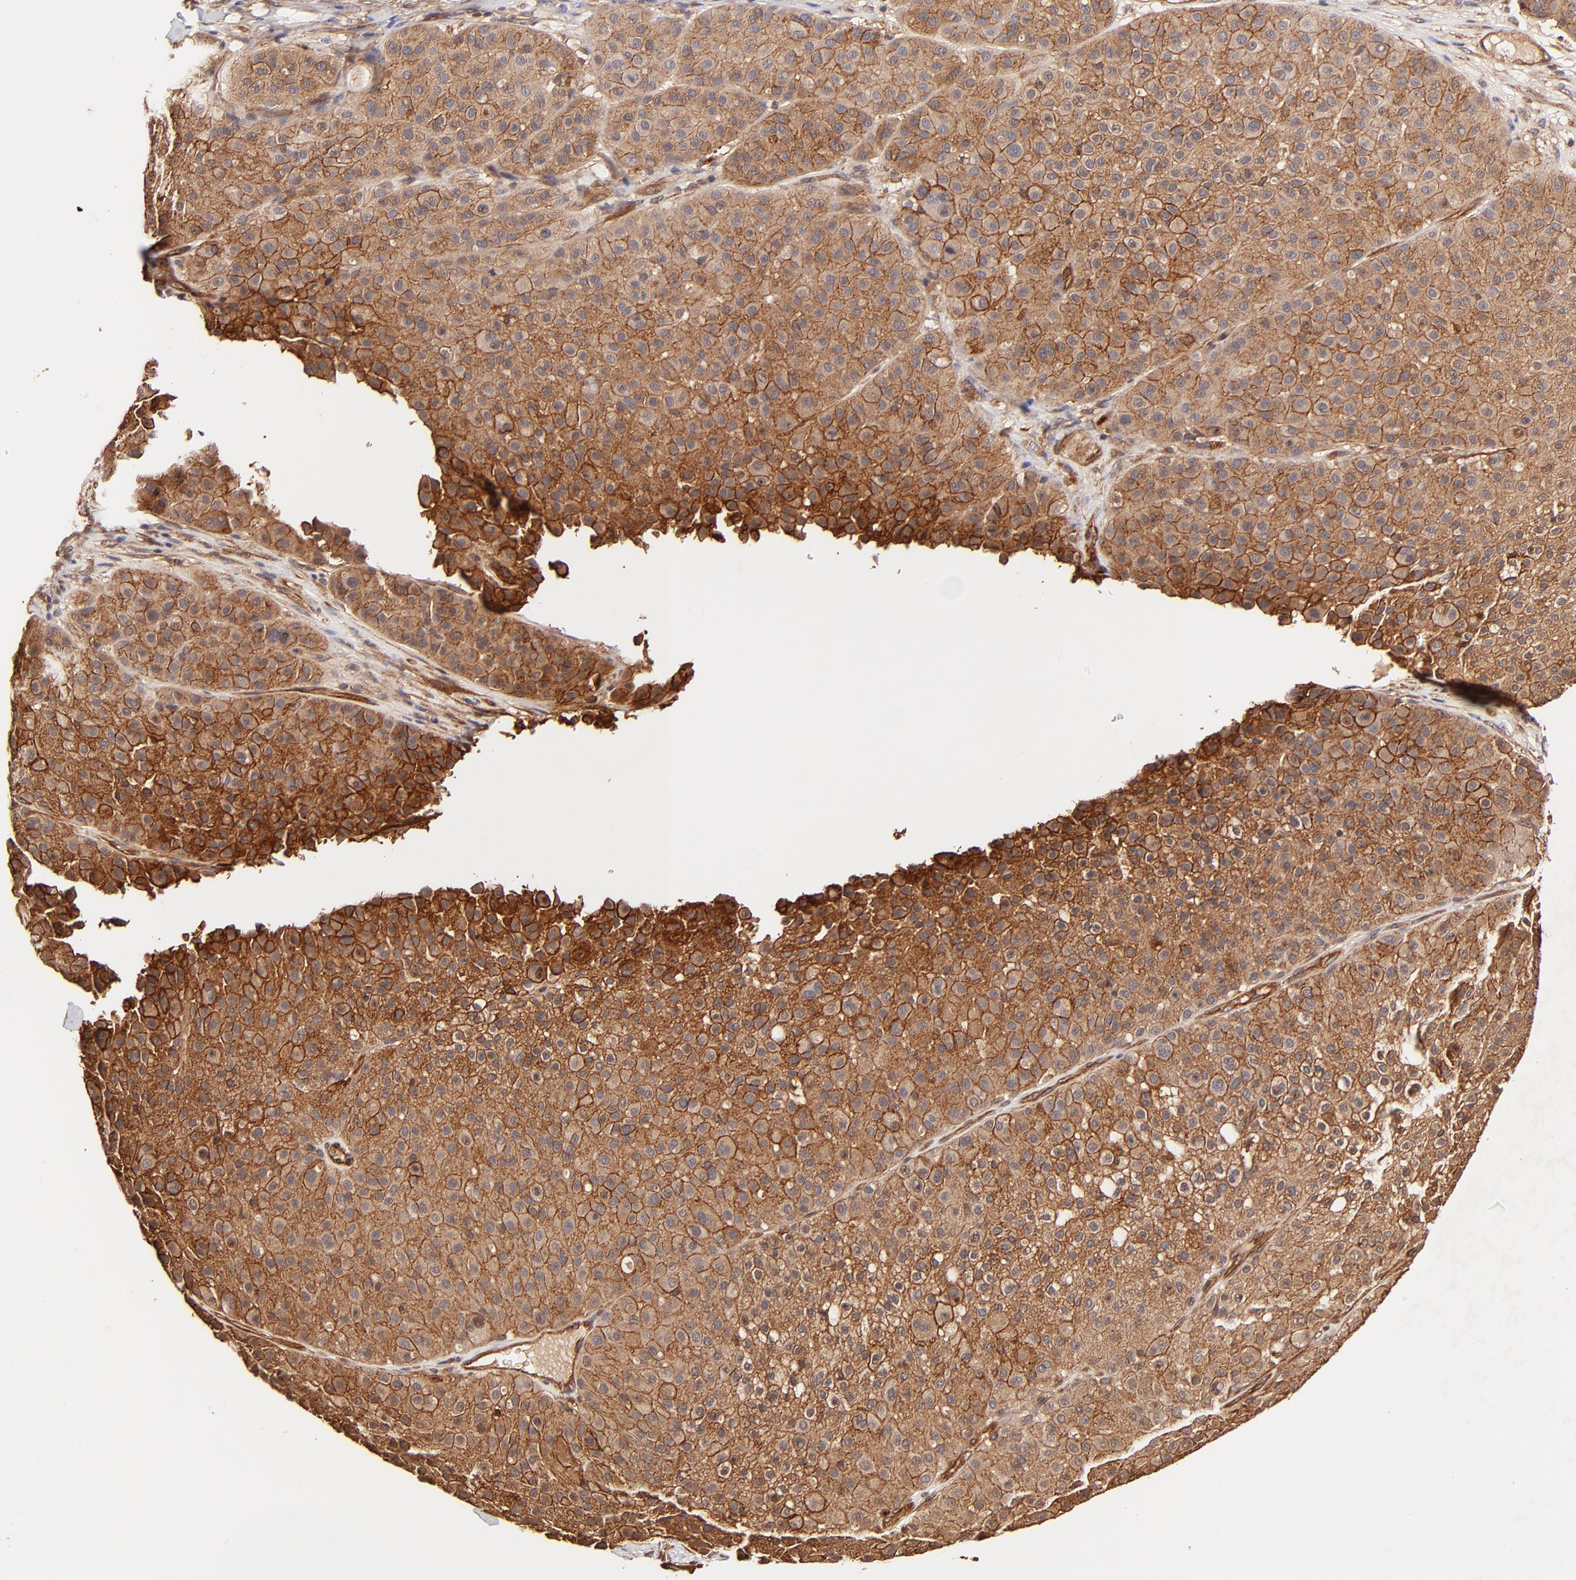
{"staining": {"intensity": "strong", "quantity": ">75%", "location": "cytoplasmic/membranous"}, "tissue": "melanoma", "cell_type": "Tumor cells", "image_type": "cancer", "snomed": [{"axis": "morphology", "description": "Normal tissue, NOS"}, {"axis": "morphology", "description": "Malignant melanoma, Metastatic site"}, {"axis": "topography", "description": "Skin"}], "caption": "Malignant melanoma (metastatic site) tissue exhibits strong cytoplasmic/membranous positivity in approximately >75% of tumor cells, visualized by immunohistochemistry. The staining was performed using DAB, with brown indicating positive protein expression. Nuclei are stained blue with hematoxylin.", "gene": "ITGB1", "patient": {"sex": "male", "age": 41}}